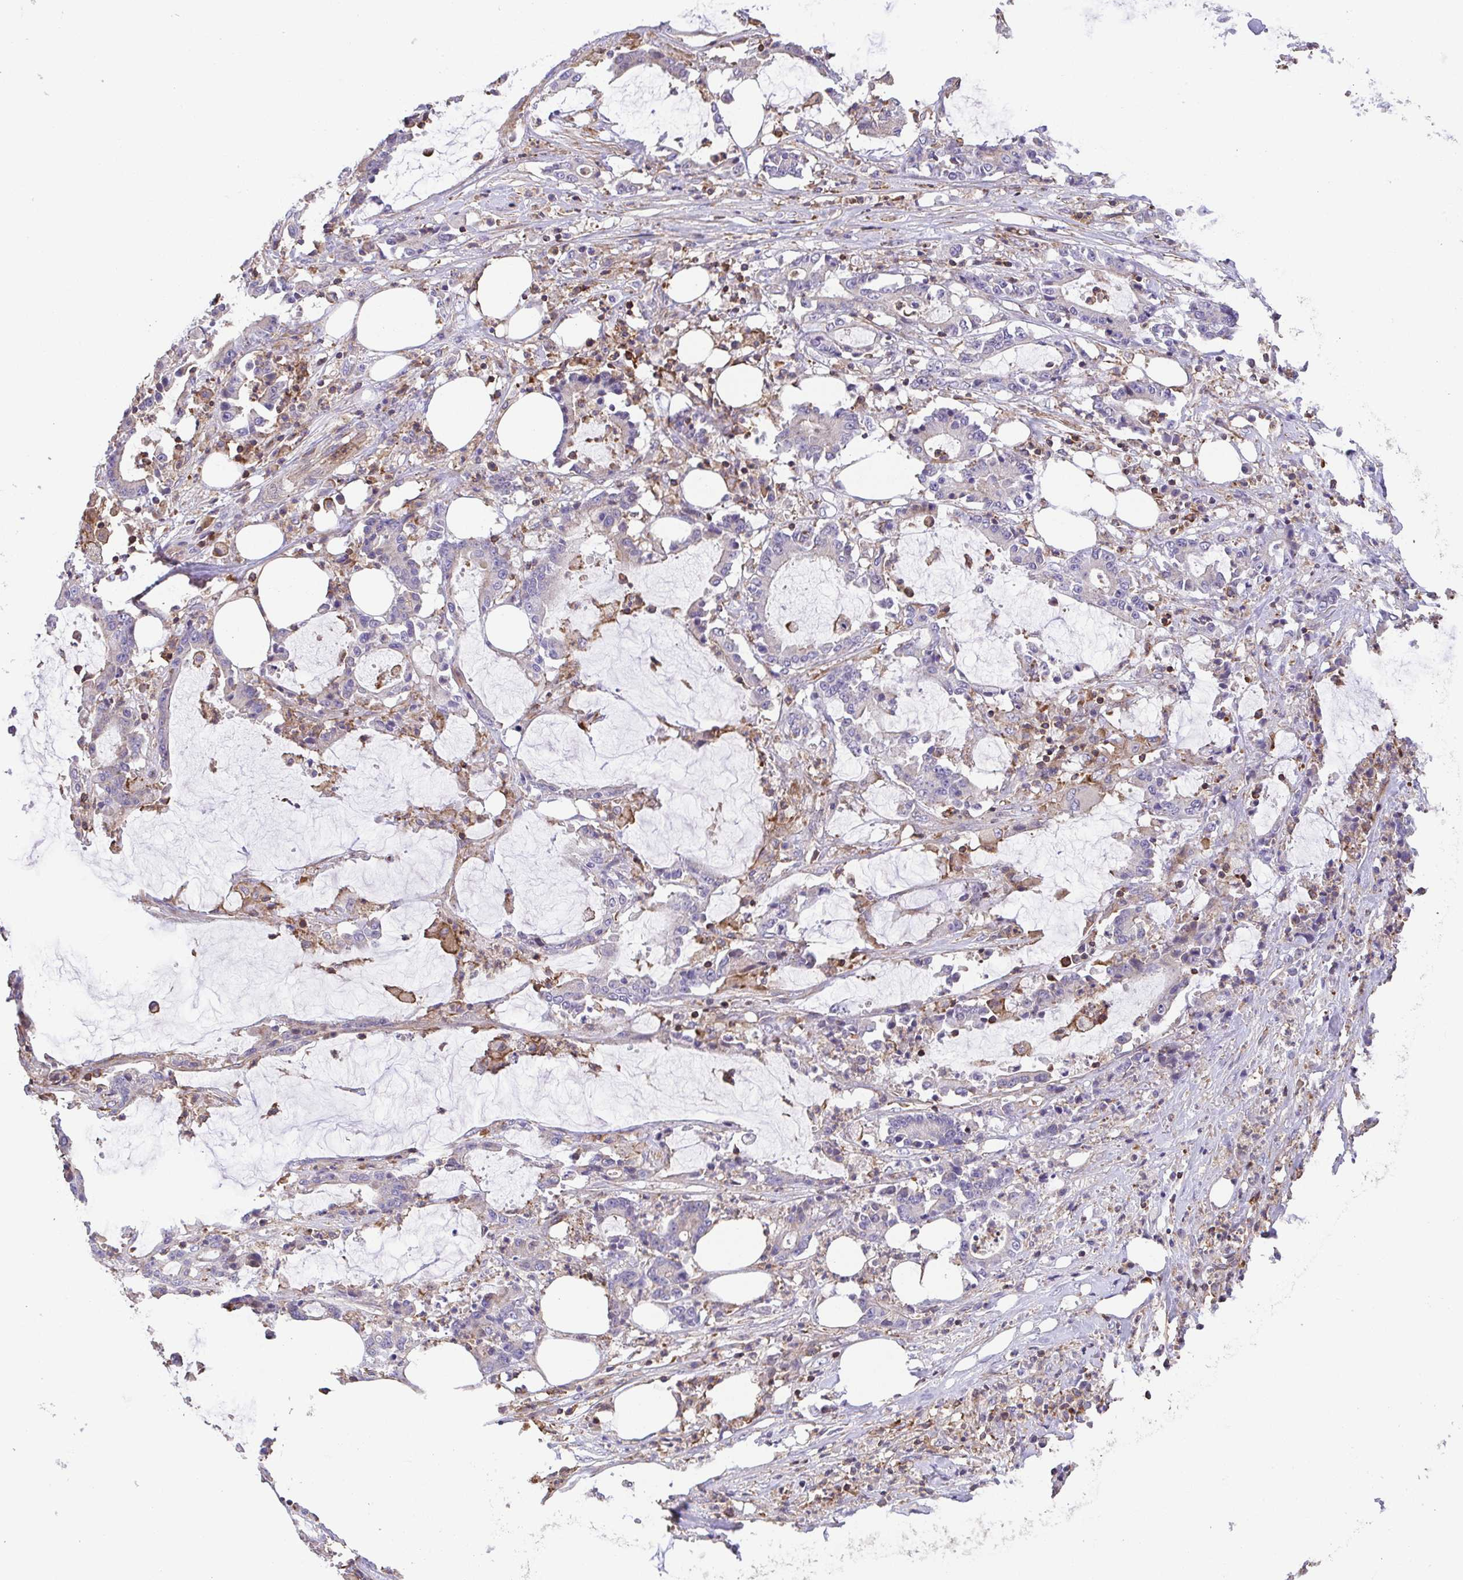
{"staining": {"intensity": "negative", "quantity": "none", "location": "none"}, "tissue": "stomach cancer", "cell_type": "Tumor cells", "image_type": "cancer", "snomed": [{"axis": "morphology", "description": "Adenocarcinoma, NOS"}, {"axis": "topography", "description": "Stomach, upper"}], "caption": "Stomach adenocarcinoma stained for a protein using immunohistochemistry (IHC) shows no positivity tumor cells.", "gene": "PRR14L", "patient": {"sex": "male", "age": 68}}